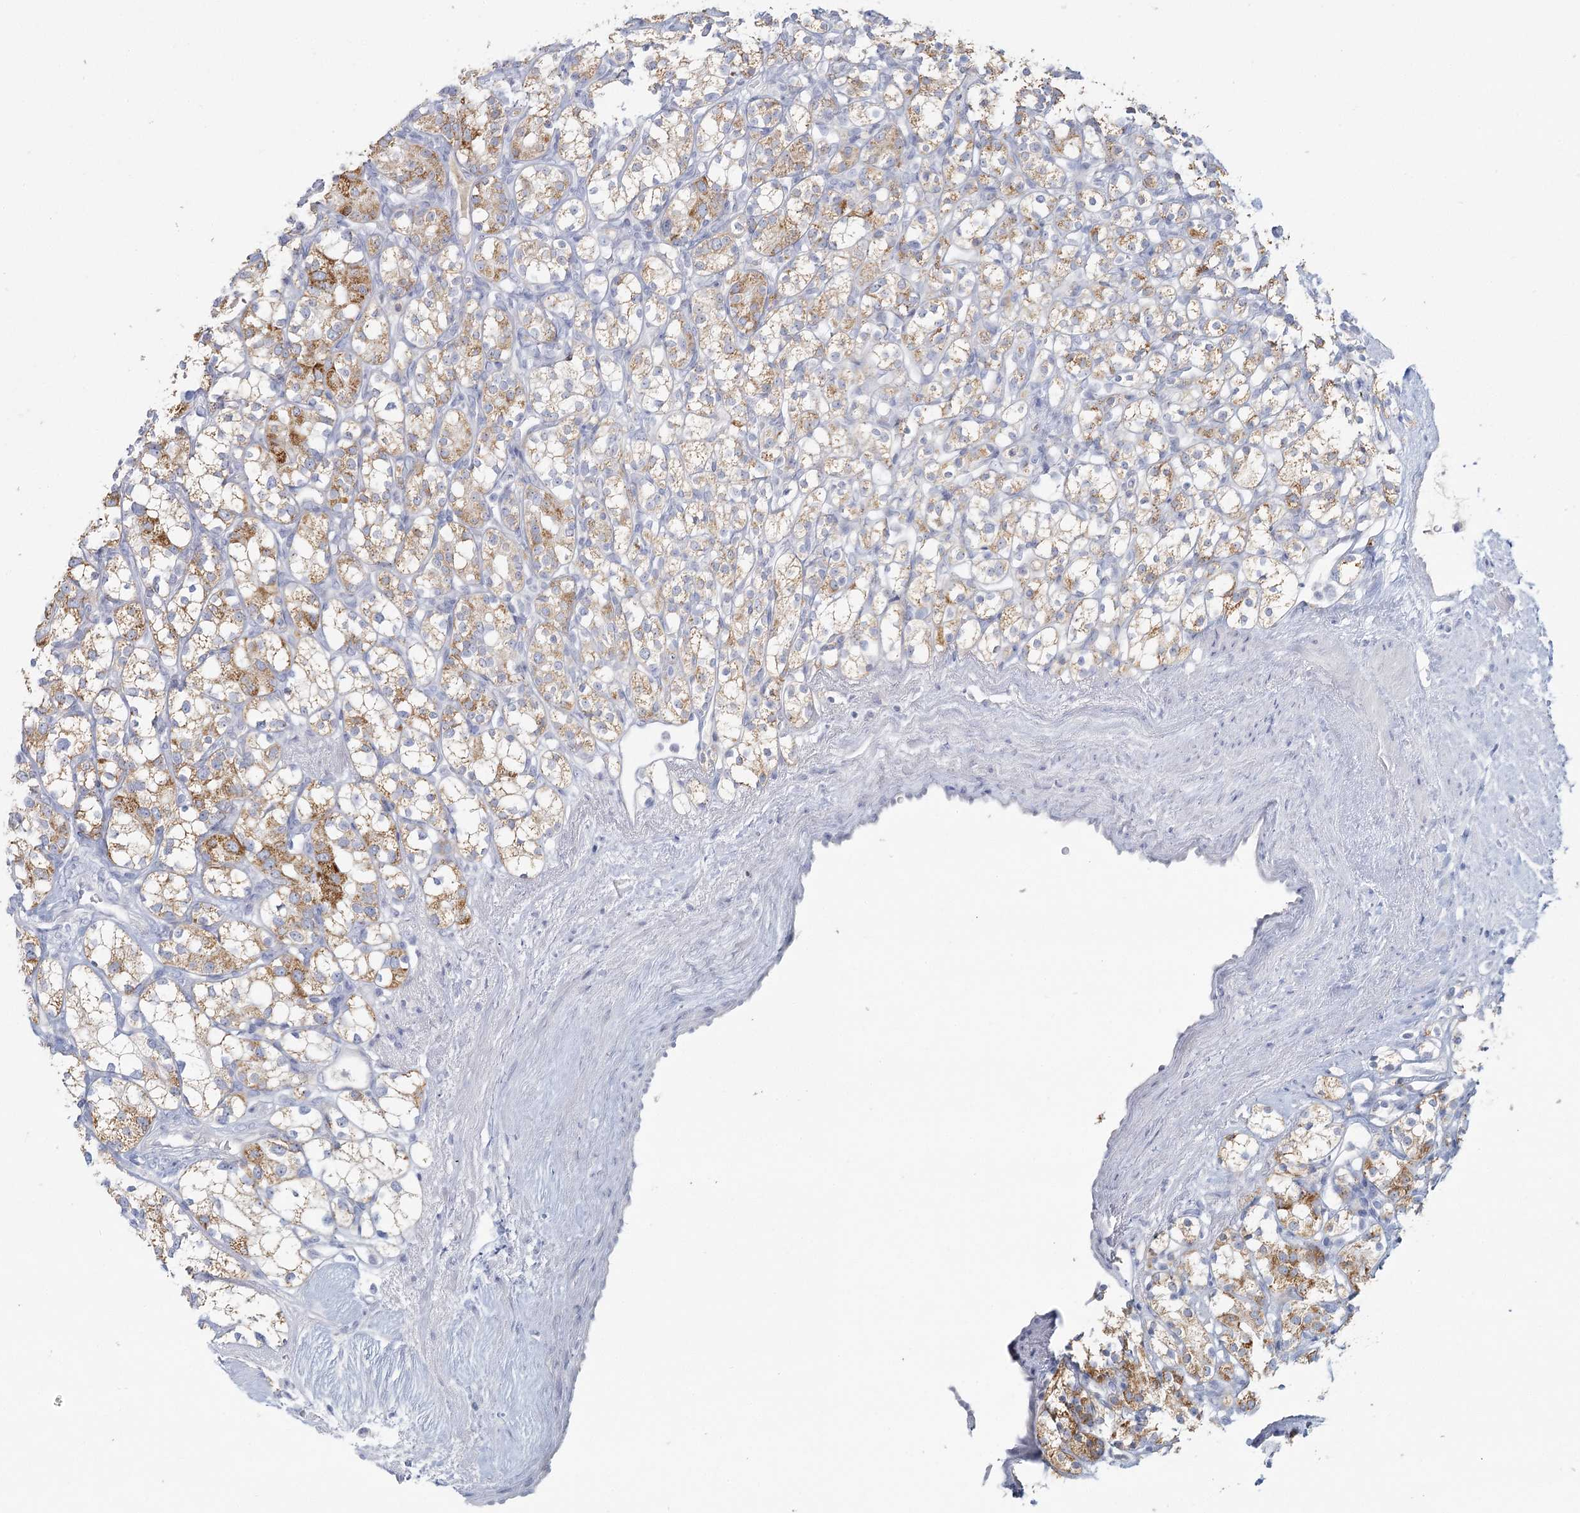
{"staining": {"intensity": "moderate", "quantity": "25%-75%", "location": "cytoplasmic/membranous"}, "tissue": "renal cancer", "cell_type": "Tumor cells", "image_type": "cancer", "snomed": [{"axis": "morphology", "description": "Adenocarcinoma, NOS"}, {"axis": "topography", "description": "Kidney"}], "caption": "A histopathology image showing moderate cytoplasmic/membranous staining in about 25%-75% of tumor cells in renal adenocarcinoma, as visualized by brown immunohistochemical staining.", "gene": "DMGDH", "patient": {"sex": "male", "age": 77}}